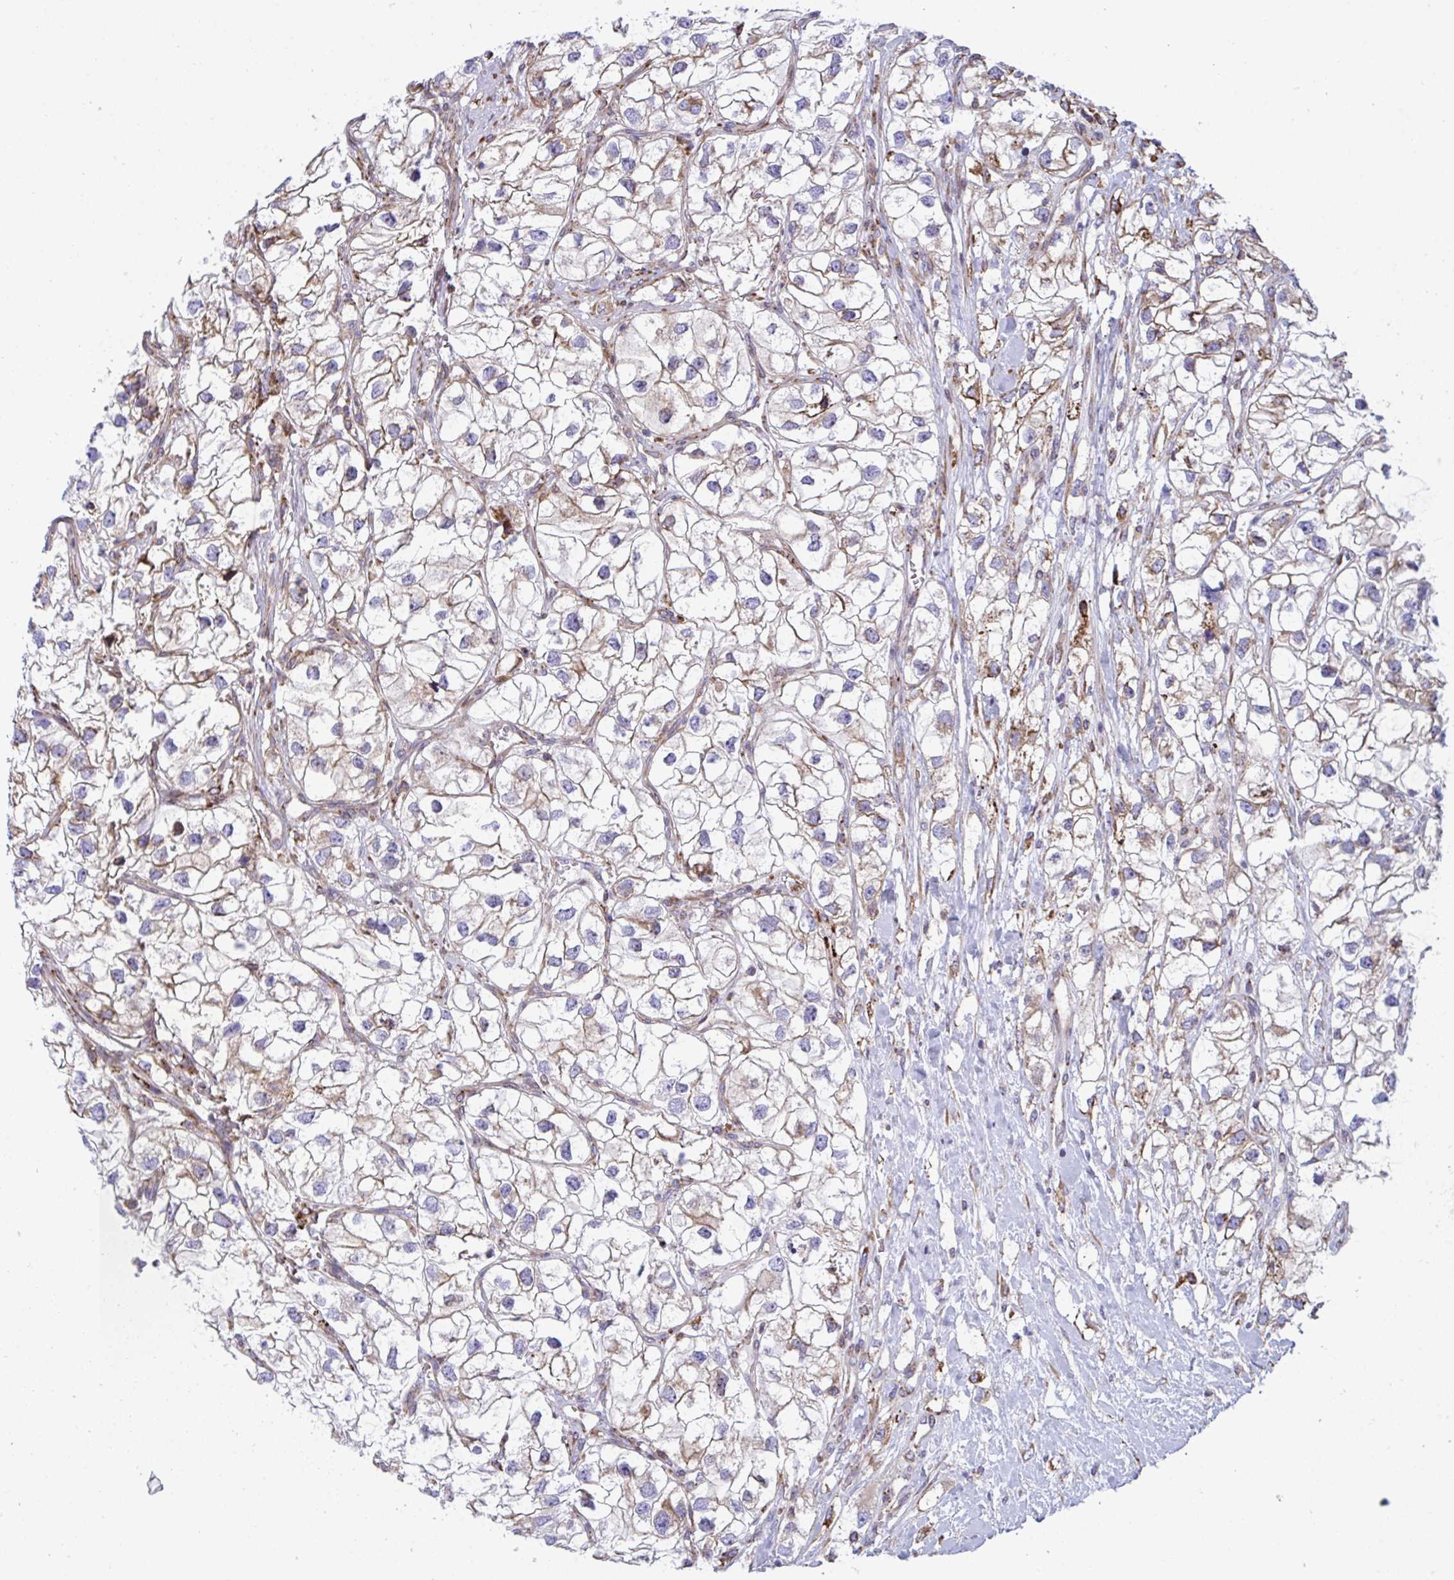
{"staining": {"intensity": "weak", "quantity": ">75%", "location": "cytoplasmic/membranous"}, "tissue": "renal cancer", "cell_type": "Tumor cells", "image_type": "cancer", "snomed": [{"axis": "morphology", "description": "Adenocarcinoma, NOS"}, {"axis": "topography", "description": "Kidney"}], "caption": "Tumor cells exhibit low levels of weak cytoplasmic/membranous positivity in about >75% of cells in human renal cancer. Using DAB (3,3'-diaminobenzidine) (brown) and hematoxylin (blue) stains, captured at high magnification using brightfield microscopy.", "gene": "PEAK3", "patient": {"sex": "male", "age": 59}}